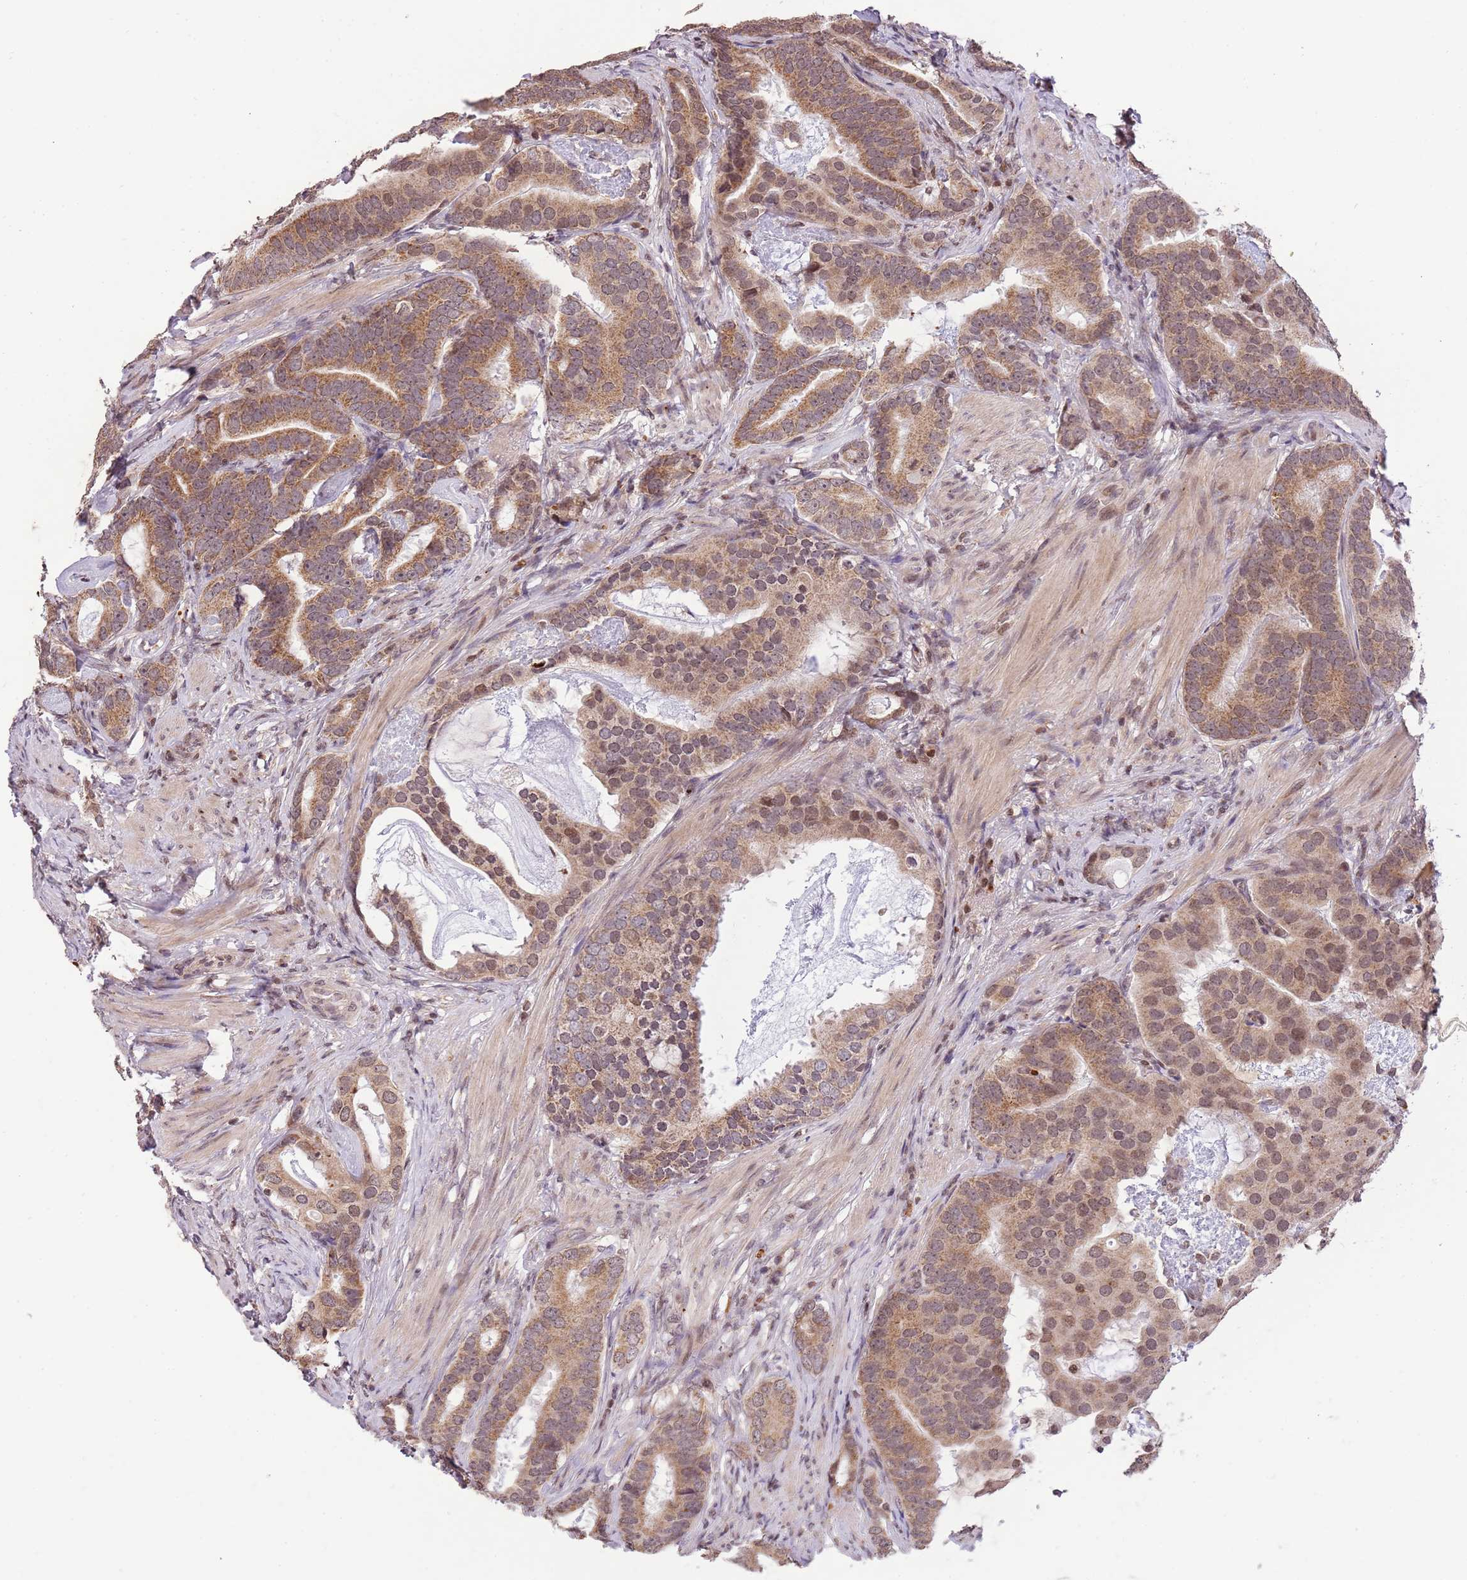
{"staining": {"intensity": "moderate", "quantity": ">75%", "location": "cytoplasmic/membranous,nuclear"}, "tissue": "prostate cancer", "cell_type": "Tumor cells", "image_type": "cancer", "snomed": [{"axis": "morphology", "description": "Adenocarcinoma, Low grade"}, {"axis": "topography", "description": "Prostate"}], "caption": "This is a micrograph of immunohistochemistry staining of prostate cancer (adenocarcinoma (low-grade)), which shows moderate staining in the cytoplasmic/membranous and nuclear of tumor cells.", "gene": "SAMSN1", "patient": {"sex": "male", "age": 71}}